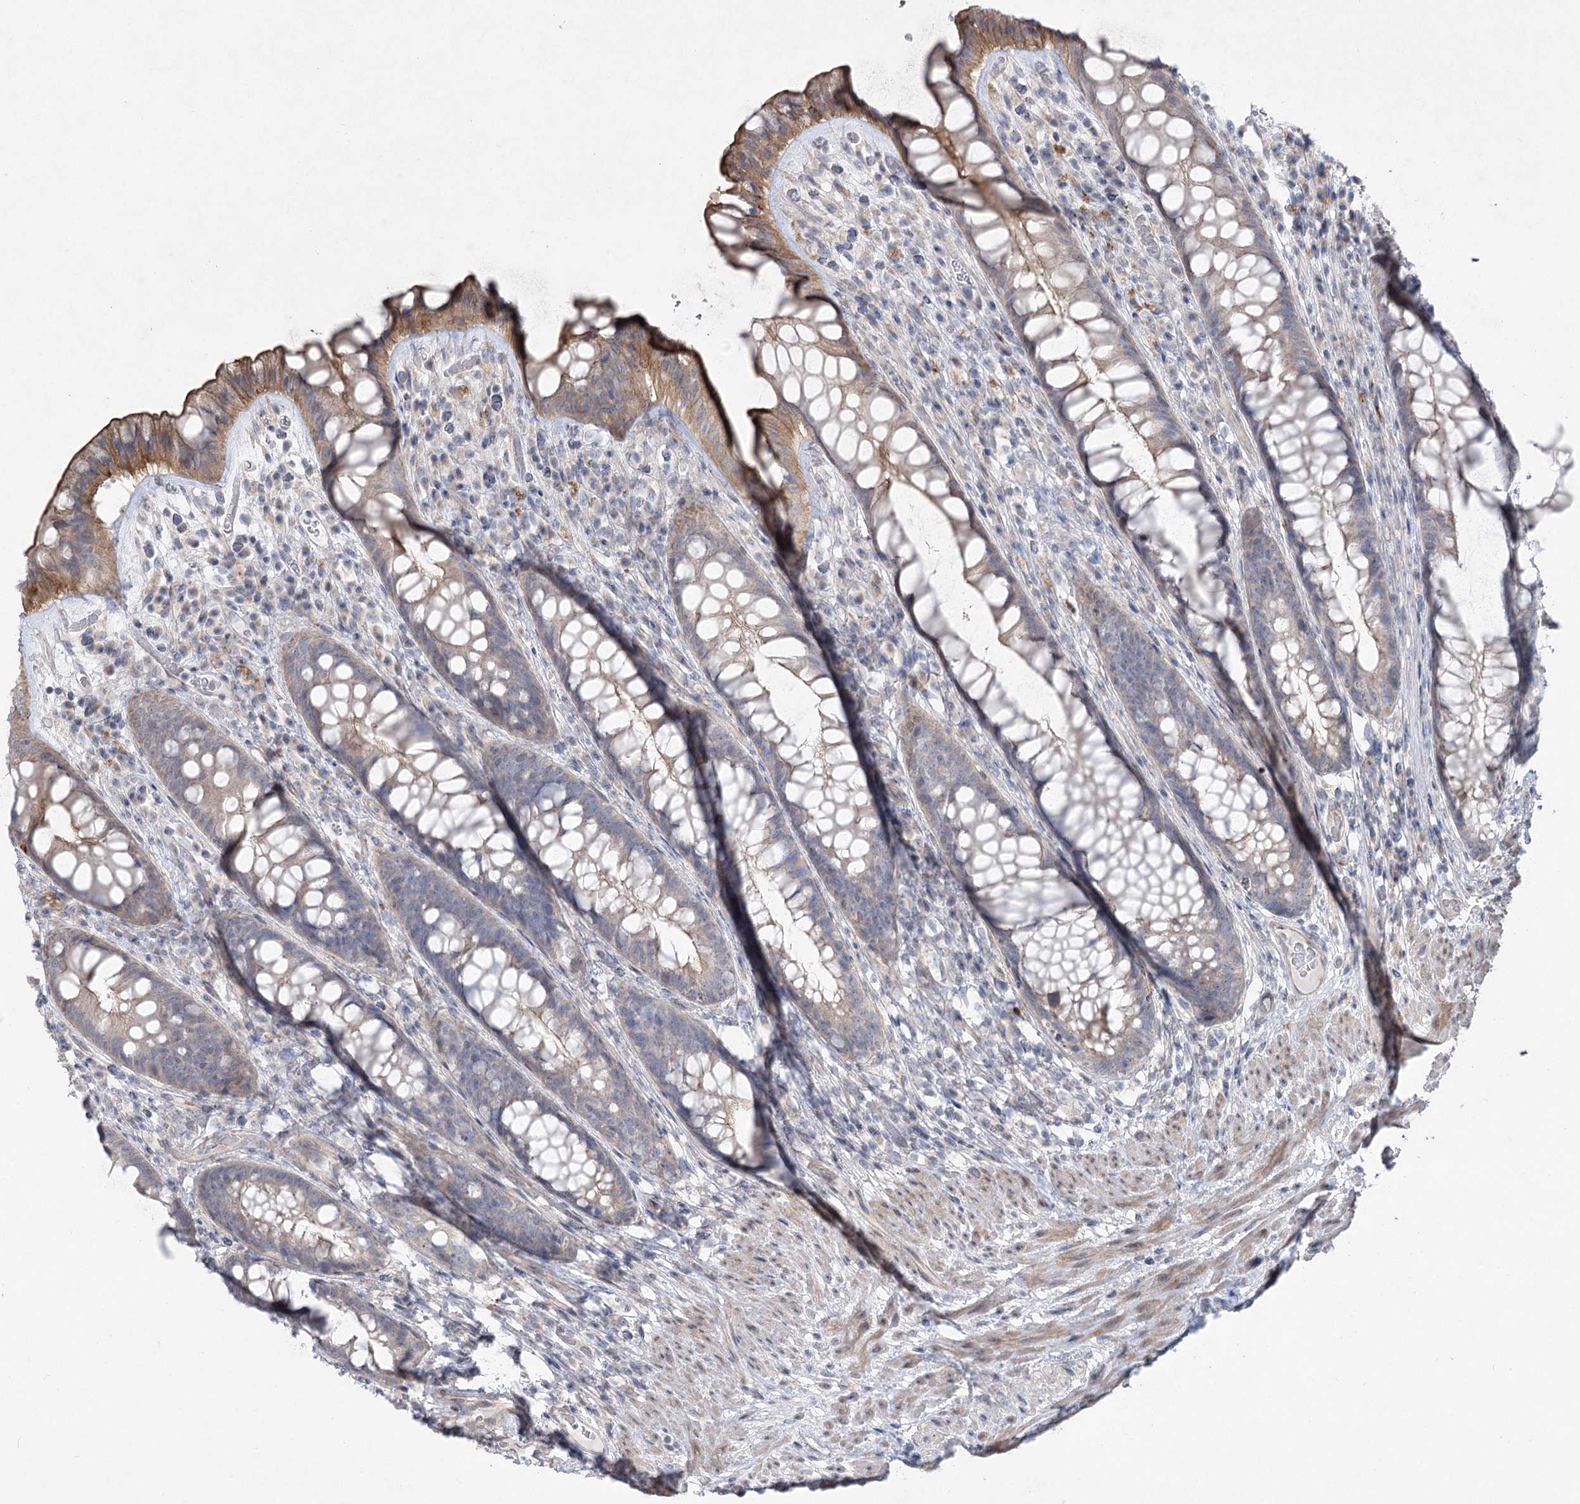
{"staining": {"intensity": "moderate", "quantity": "25%-75%", "location": "cytoplasmic/membranous"}, "tissue": "rectum", "cell_type": "Glandular cells", "image_type": "normal", "snomed": [{"axis": "morphology", "description": "Normal tissue, NOS"}, {"axis": "topography", "description": "Rectum"}], "caption": "Immunohistochemical staining of unremarkable rectum demonstrates medium levels of moderate cytoplasmic/membranous expression in approximately 25%-75% of glandular cells. The staining is performed using DAB brown chromogen to label protein expression. The nuclei are counter-stained blue using hematoxylin.", "gene": "SCN11A", "patient": {"sex": "male", "age": 74}}